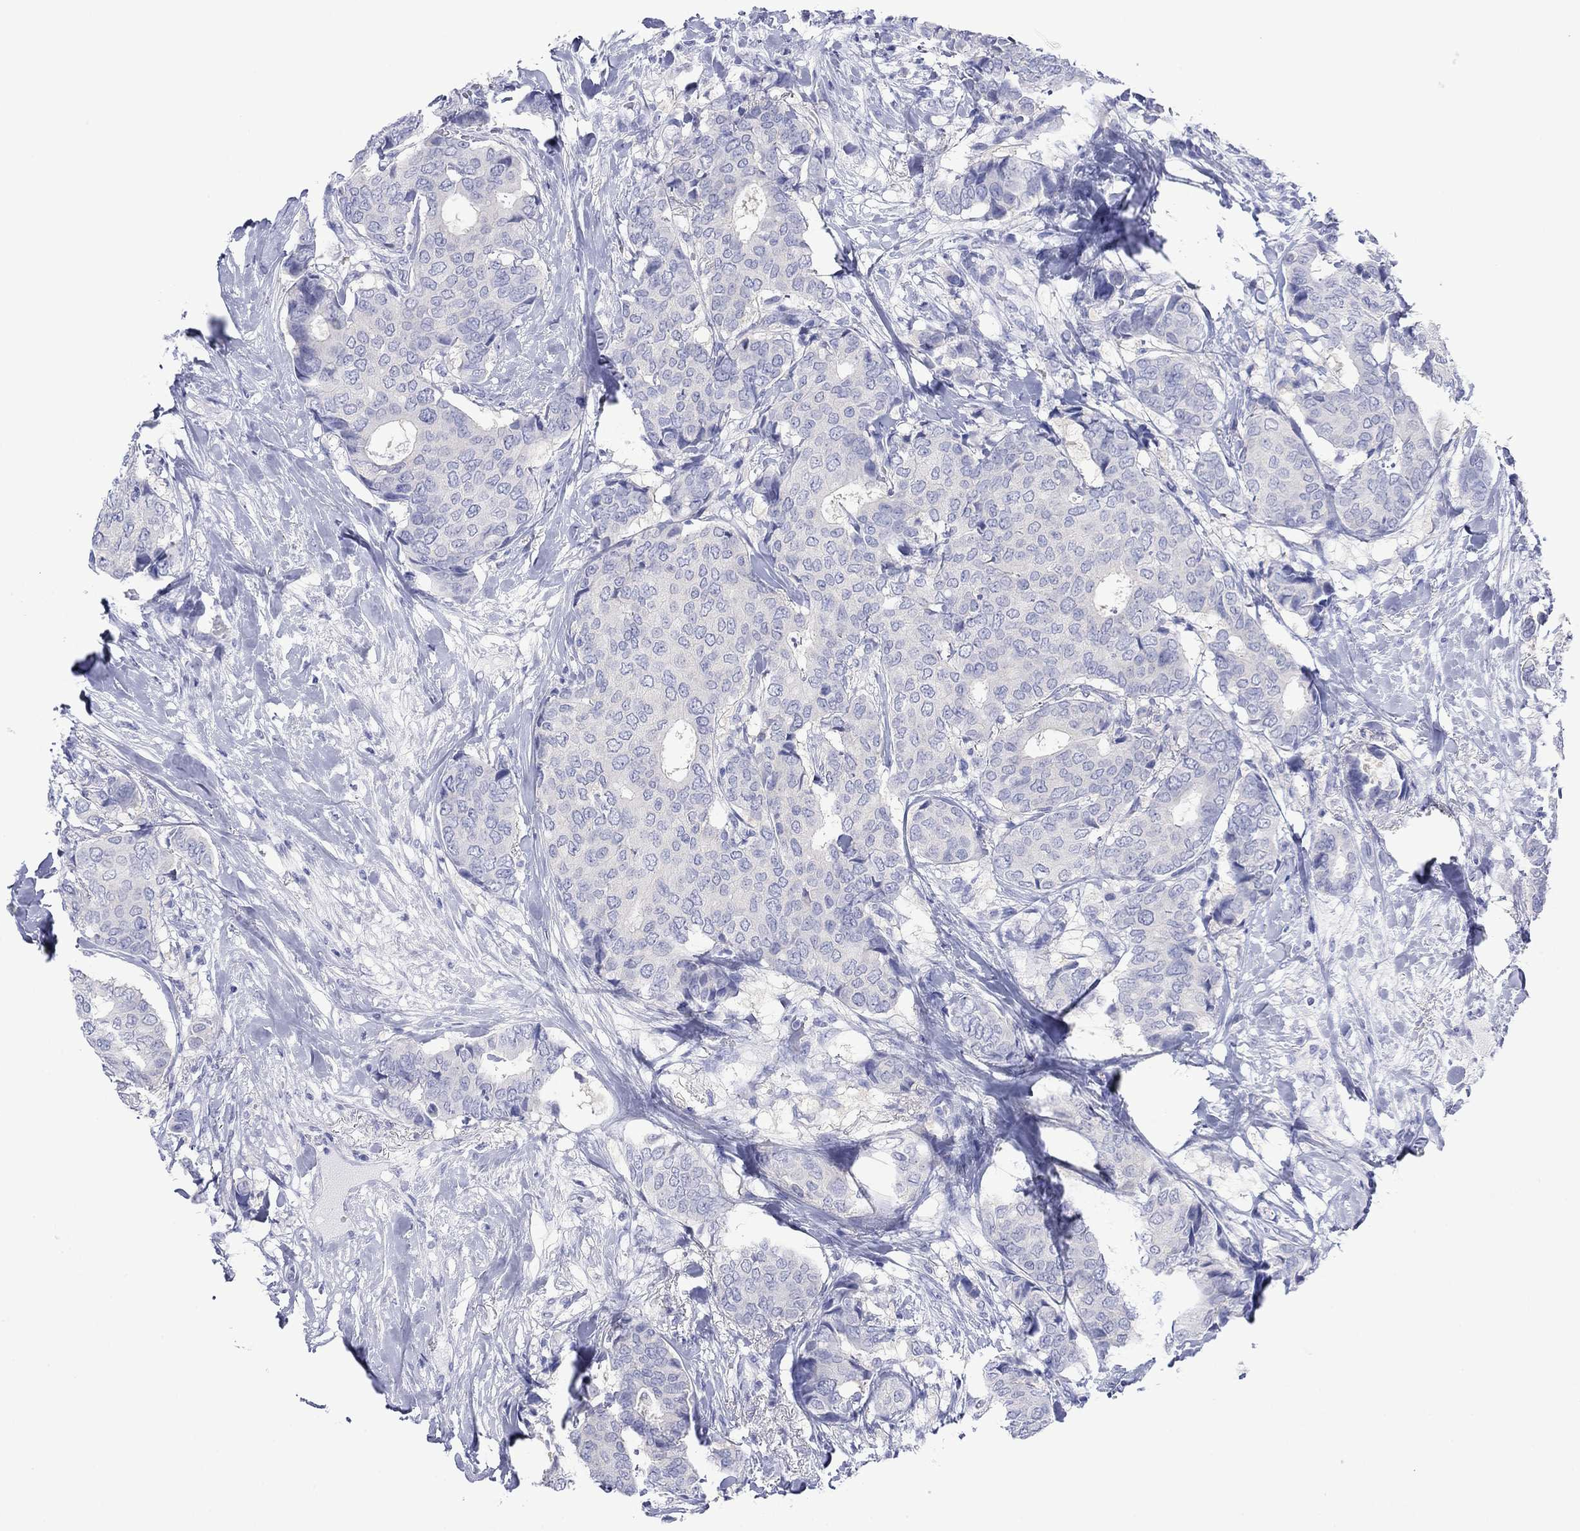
{"staining": {"intensity": "negative", "quantity": "none", "location": "none"}, "tissue": "breast cancer", "cell_type": "Tumor cells", "image_type": "cancer", "snomed": [{"axis": "morphology", "description": "Duct carcinoma"}, {"axis": "topography", "description": "Breast"}], "caption": "Tumor cells show no significant staining in infiltrating ductal carcinoma (breast). Nuclei are stained in blue.", "gene": "MLANA", "patient": {"sex": "female", "age": 75}}